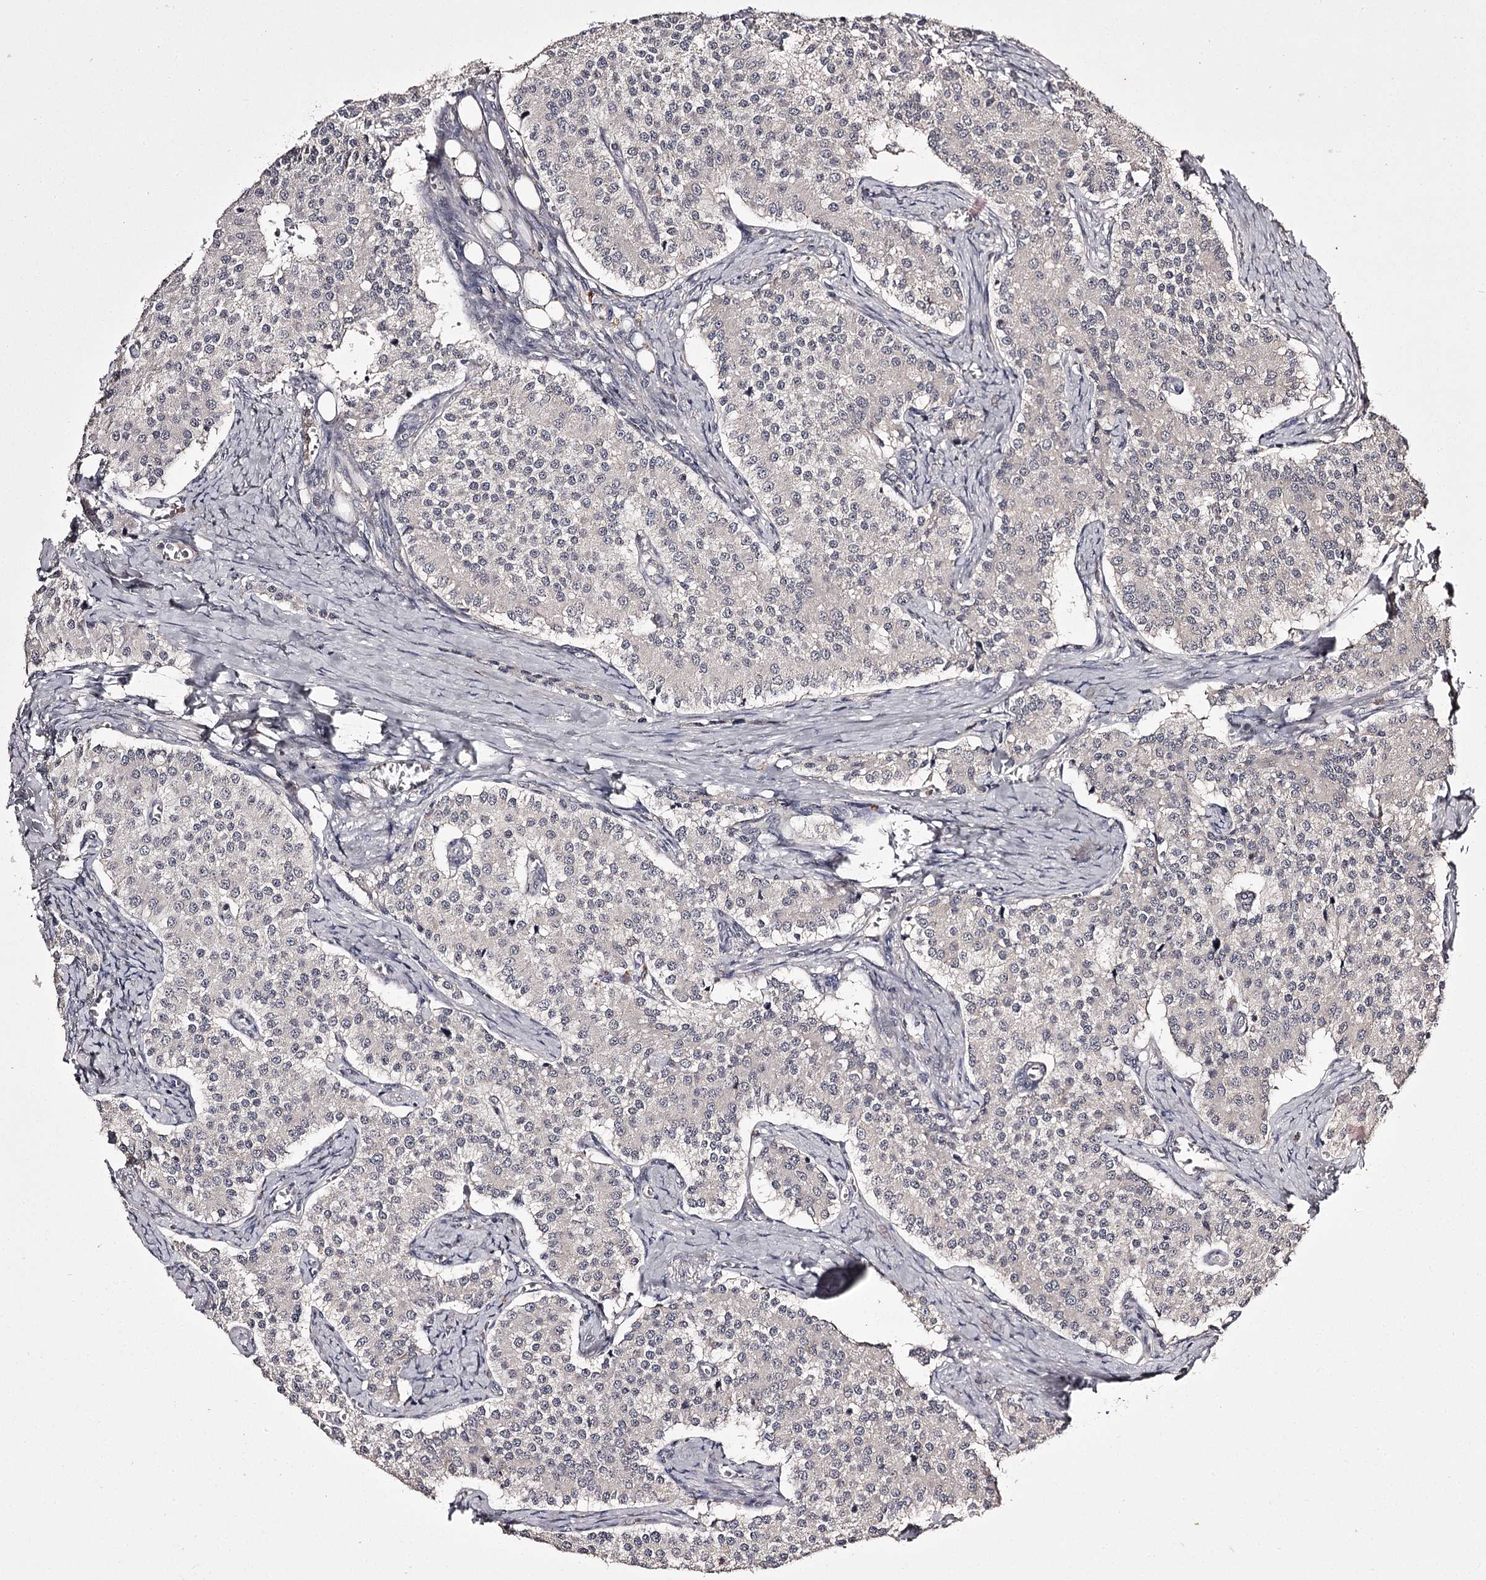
{"staining": {"intensity": "negative", "quantity": "none", "location": "none"}, "tissue": "carcinoid", "cell_type": "Tumor cells", "image_type": "cancer", "snomed": [{"axis": "morphology", "description": "Carcinoid, malignant, NOS"}, {"axis": "topography", "description": "Colon"}], "caption": "A high-resolution image shows IHC staining of carcinoid, which reveals no significant expression in tumor cells.", "gene": "SLC32A1", "patient": {"sex": "female", "age": 52}}